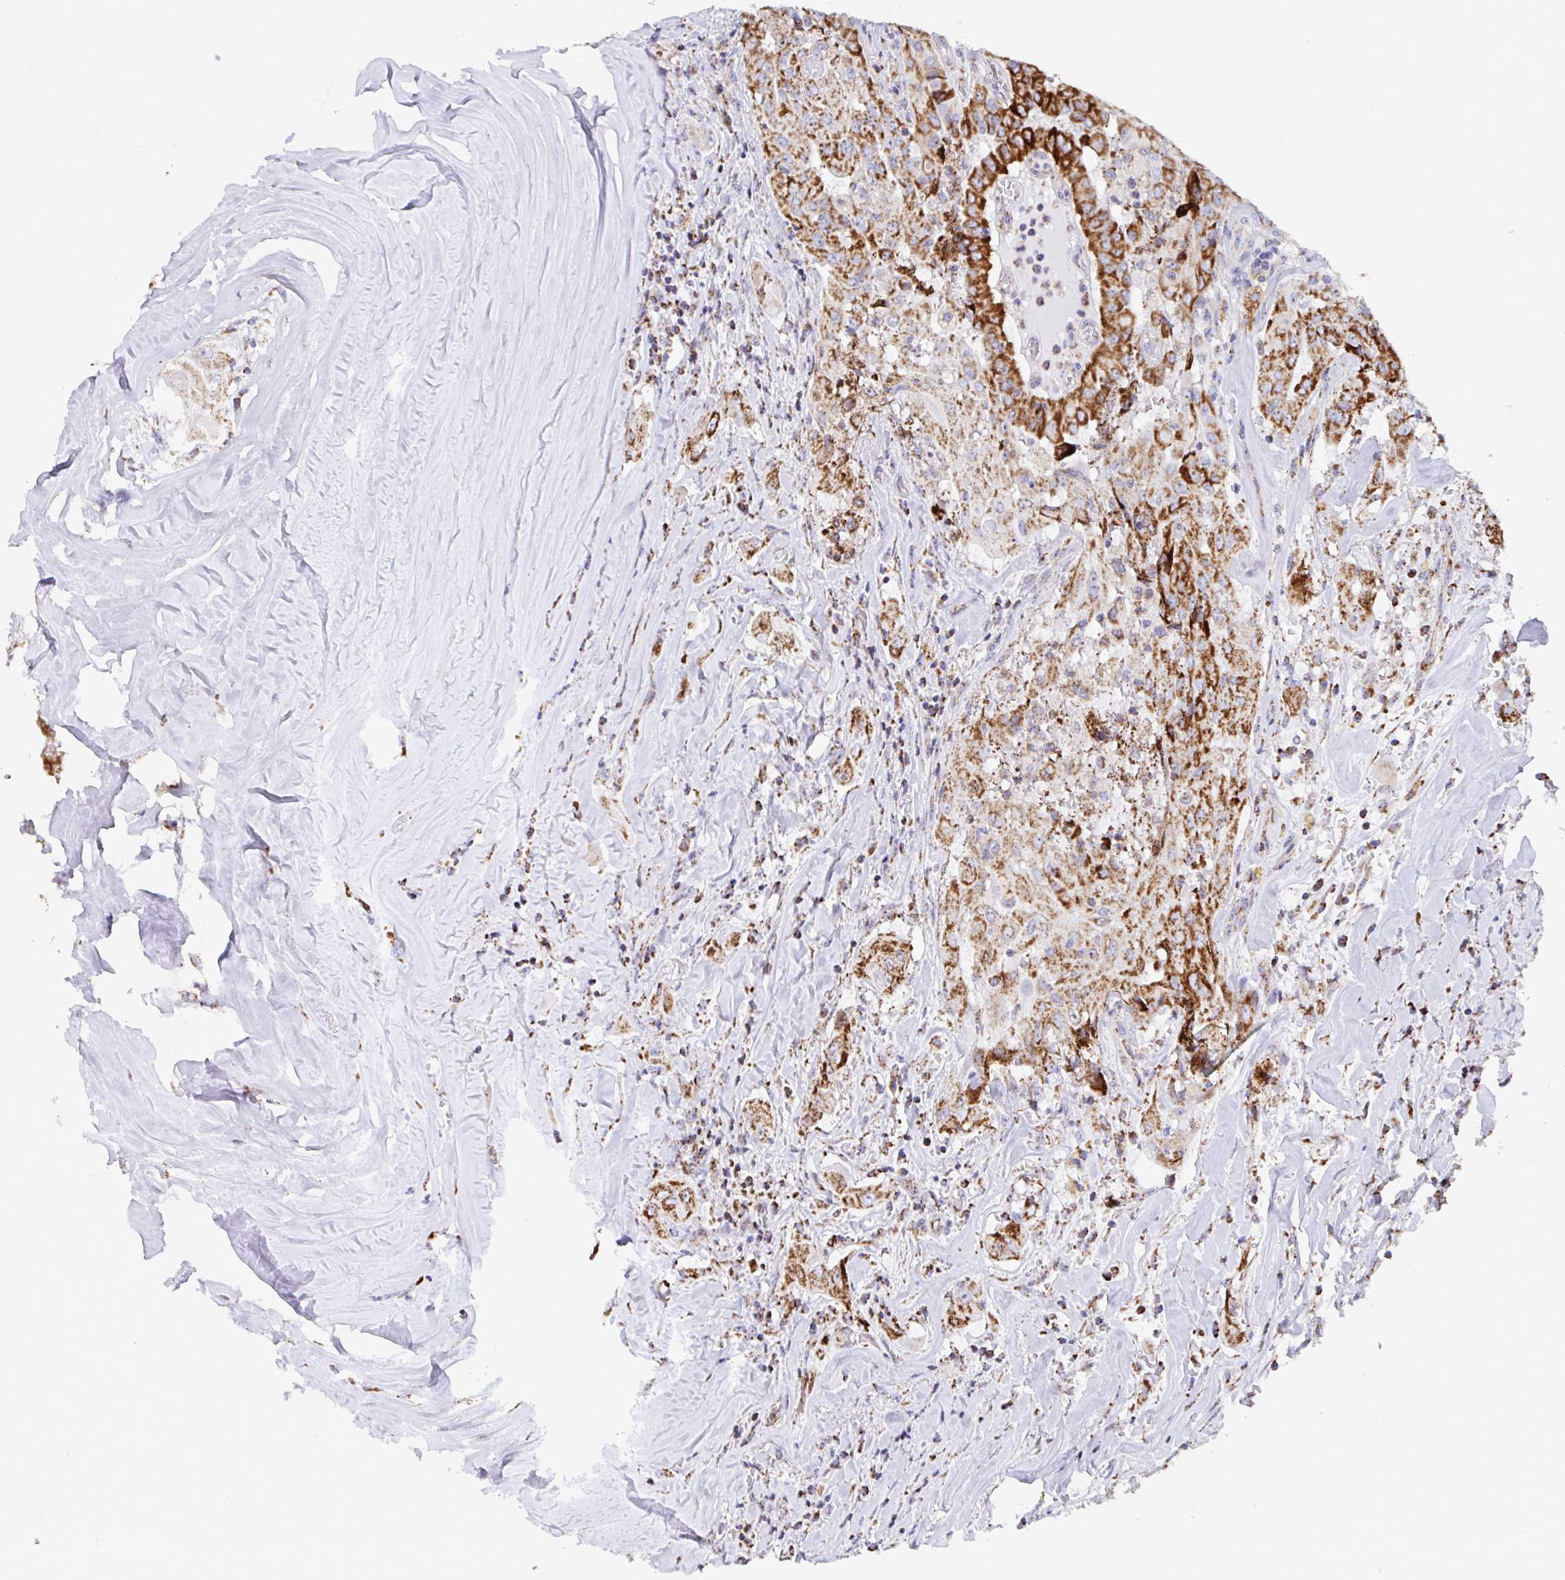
{"staining": {"intensity": "strong", "quantity": ">75%", "location": "cytoplasmic/membranous"}, "tissue": "thyroid cancer", "cell_type": "Tumor cells", "image_type": "cancer", "snomed": [{"axis": "morphology", "description": "Normal tissue, NOS"}, {"axis": "morphology", "description": "Papillary adenocarcinoma, NOS"}, {"axis": "topography", "description": "Thyroid gland"}], "caption": "A histopathology image of thyroid cancer stained for a protein reveals strong cytoplasmic/membranous brown staining in tumor cells. Nuclei are stained in blue.", "gene": "ATP5MJ", "patient": {"sex": "female", "age": 59}}